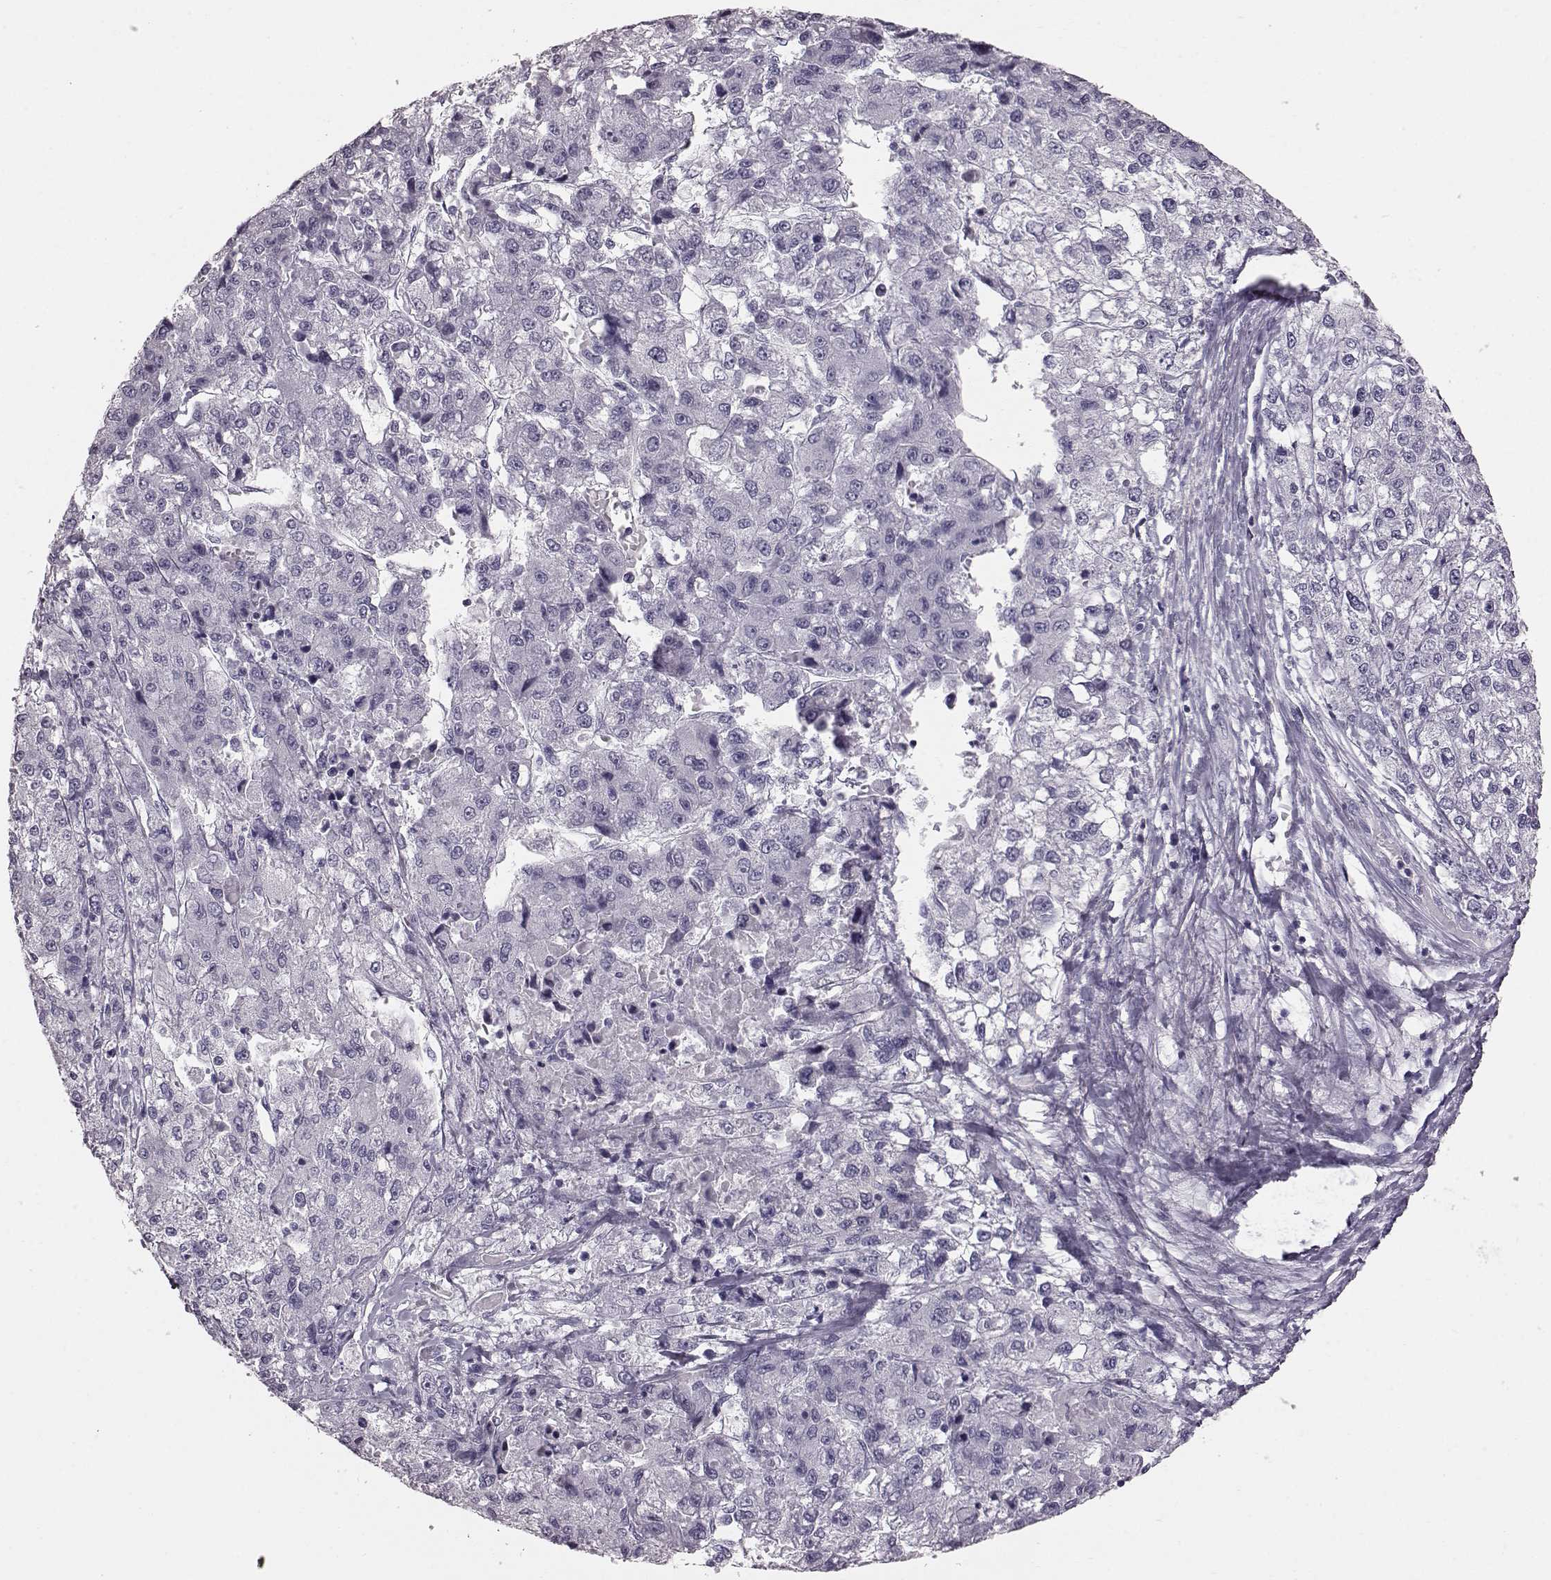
{"staining": {"intensity": "negative", "quantity": "none", "location": "none"}, "tissue": "liver cancer", "cell_type": "Tumor cells", "image_type": "cancer", "snomed": [{"axis": "morphology", "description": "Carcinoma, Hepatocellular, NOS"}, {"axis": "topography", "description": "Liver"}], "caption": "IHC photomicrograph of neoplastic tissue: human liver cancer stained with DAB (3,3'-diaminobenzidine) shows no significant protein expression in tumor cells.", "gene": "TCHHL1", "patient": {"sex": "male", "age": 56}}